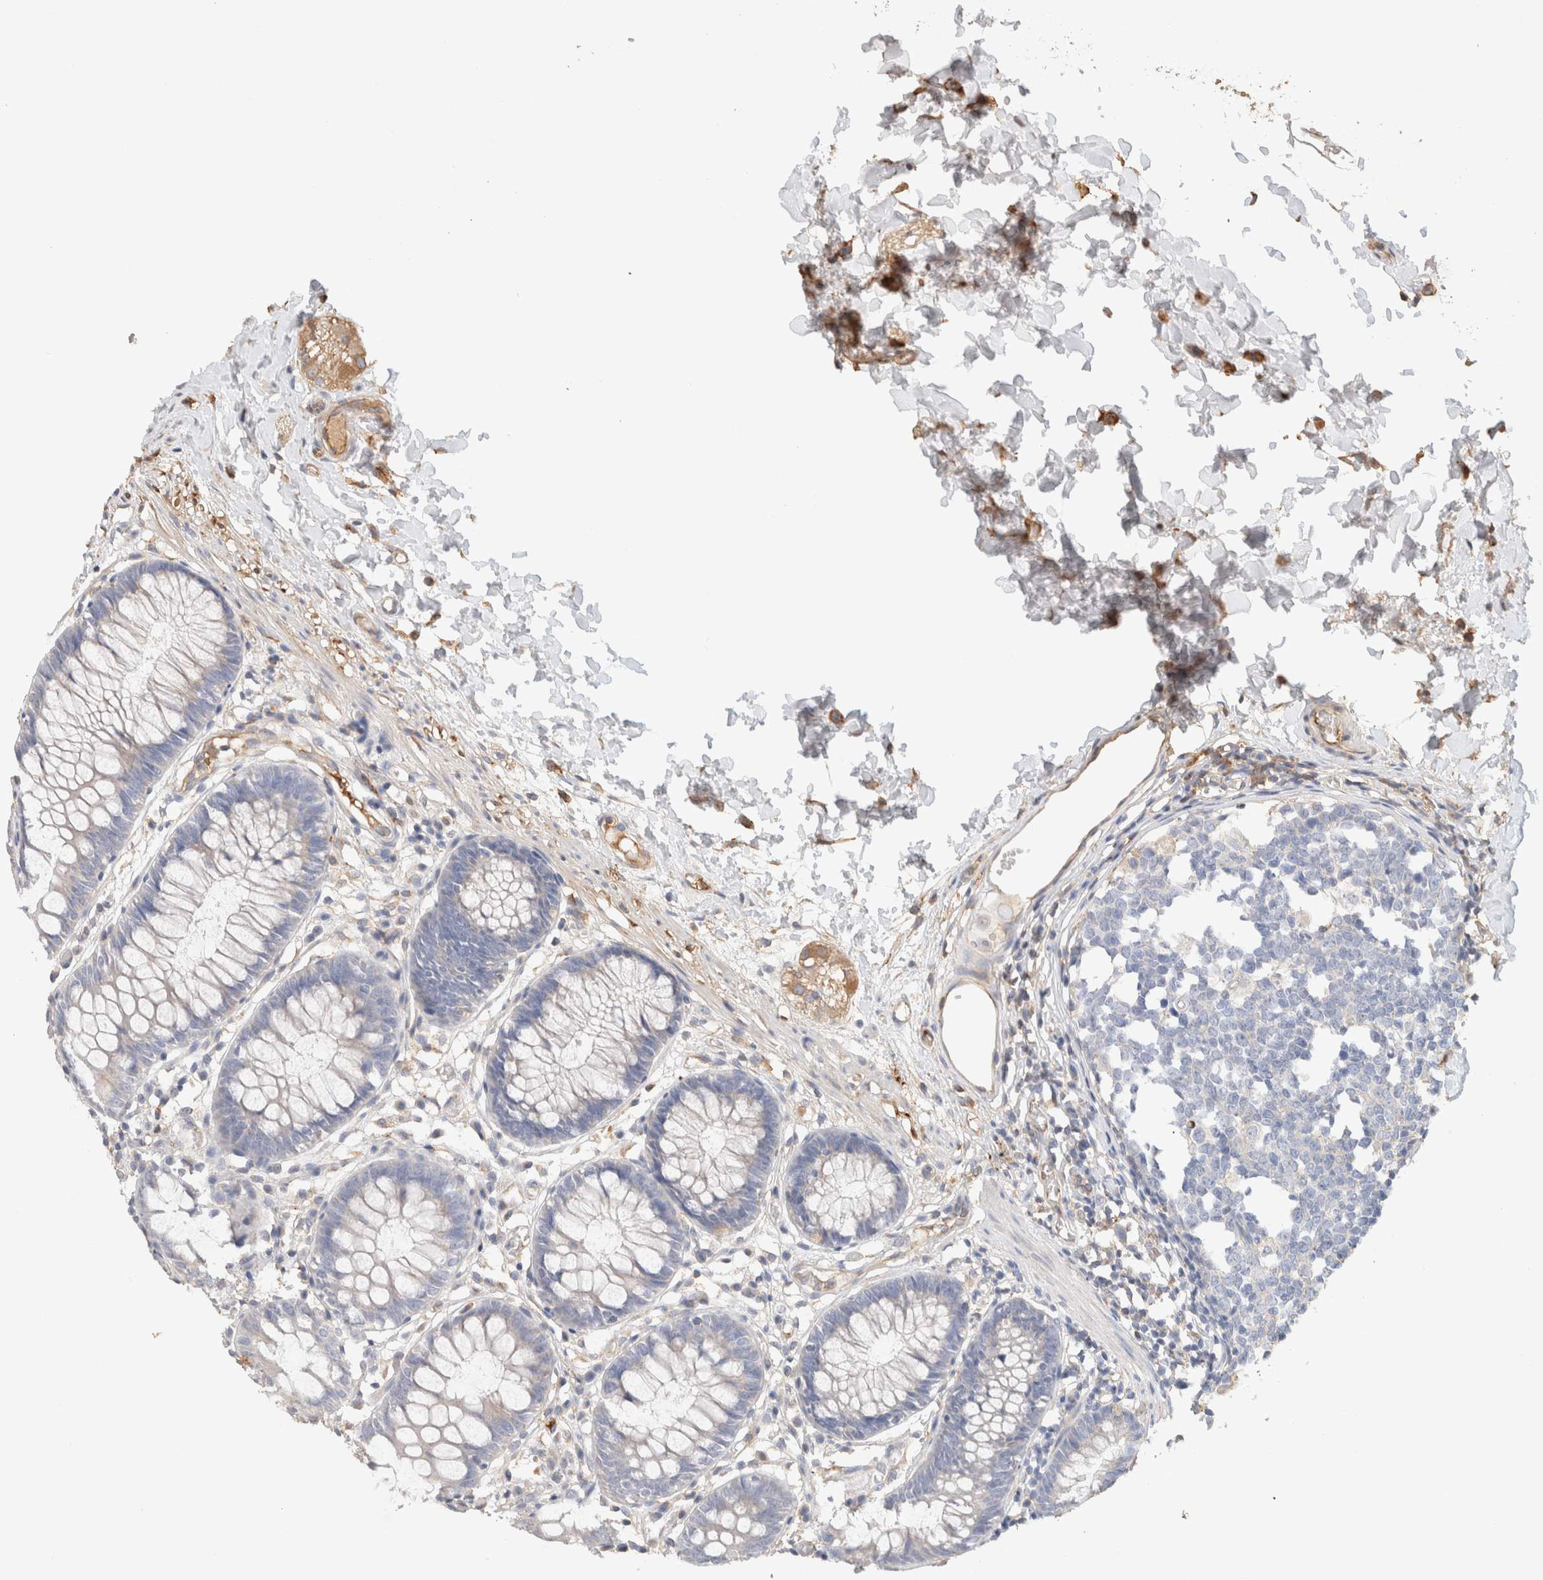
{"staining": {"intensity": "moderate", "quantity": ">75%", "location": "cytoplasmic/membranous"}, "tissue": "colon", "cell_type": "Endothelial cells", "image_type": "normal", "snomed": [{"axis": "morphology", "description": "Normal tissue, NOS"}, {"axis": "topography", "description": "Colon"}], "caption": "A high-resolution histopathology image shows IHC staining of normal colon, which displays moderate cytoplasmic/membranous expression in about >75% of endothelial cells.", "gene": "PROS1", "patient": {"sex": "male", "age": 14}}